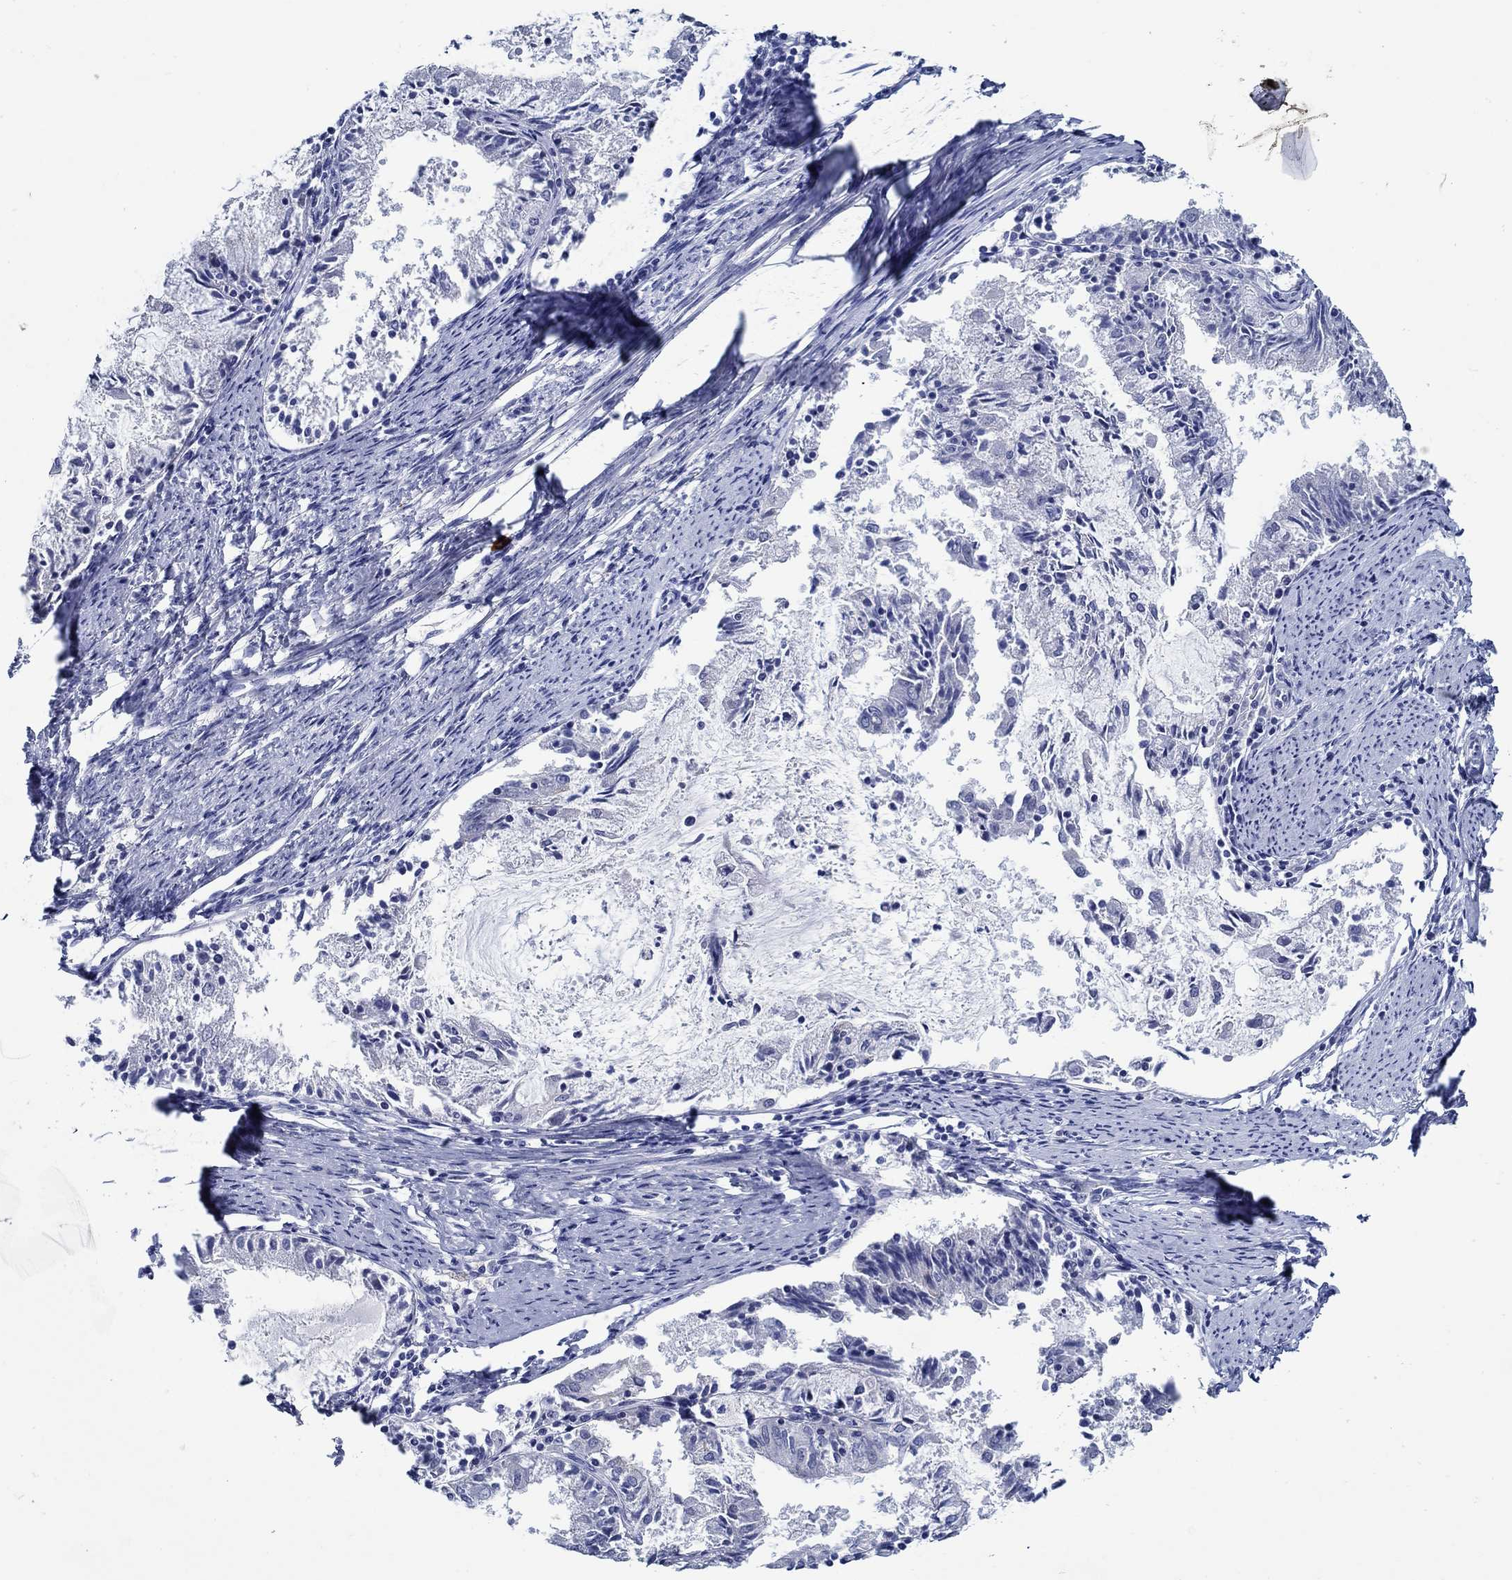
{"staining": {"intensity": "negative", "quantity": "none", "location": "none"}, "tissue": "endometrial cancer", "cell_type": "Tumor cells", "image_type": "cancer", "snomed": [{"axis": "morphology", "description": "Adenocarcinoma, NOS"}, {"axis": "topography", "description": "Endometrium"}], "caption": "Tumor cells are negative for brown protein staining in adenocarcinoma (endometrial).", "gene": "MC2R", "patient": {"sex": "female", "age": 57}}